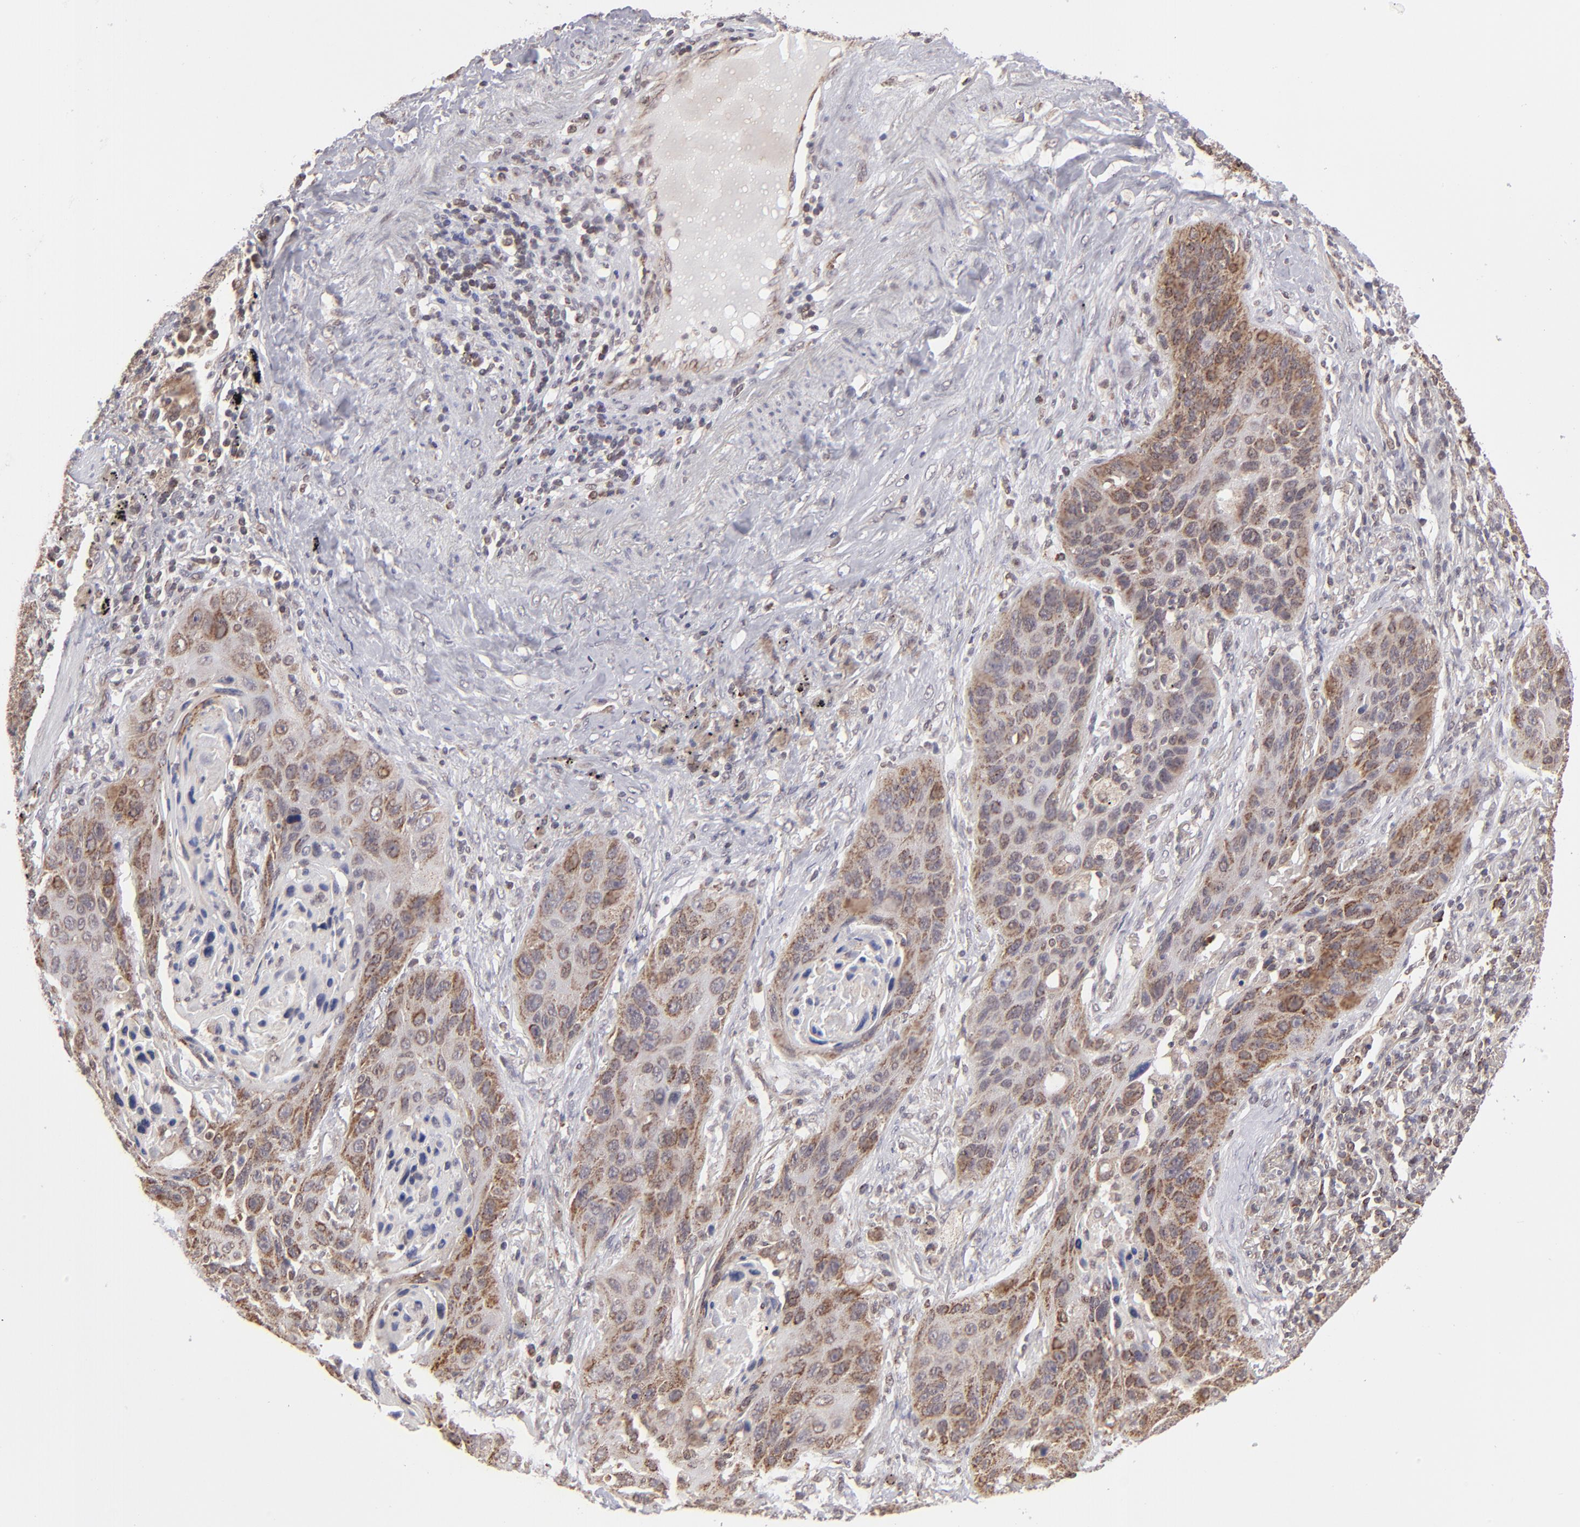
{"staining": {"intensity": "moderate", "quantity": "<25%", "location": "cytoplasmic/membranous"}, "tissue": "lung cancer", "cell_type": "Tumor cells", "image_type": "cancer", "snomed": [{"axis": "morphology", "description": "Squamous cell carcinoma, NOS"}, {"axis": "topography", "description": "Lung"}], "caption": "Protein expression analysis of human lung cancer reveals moderate cytoplasmic/membranous expression in approximately <25% of tumor cells.", "gene": "SLC15A1", "patient": {"sex": "female", "age": 67}}